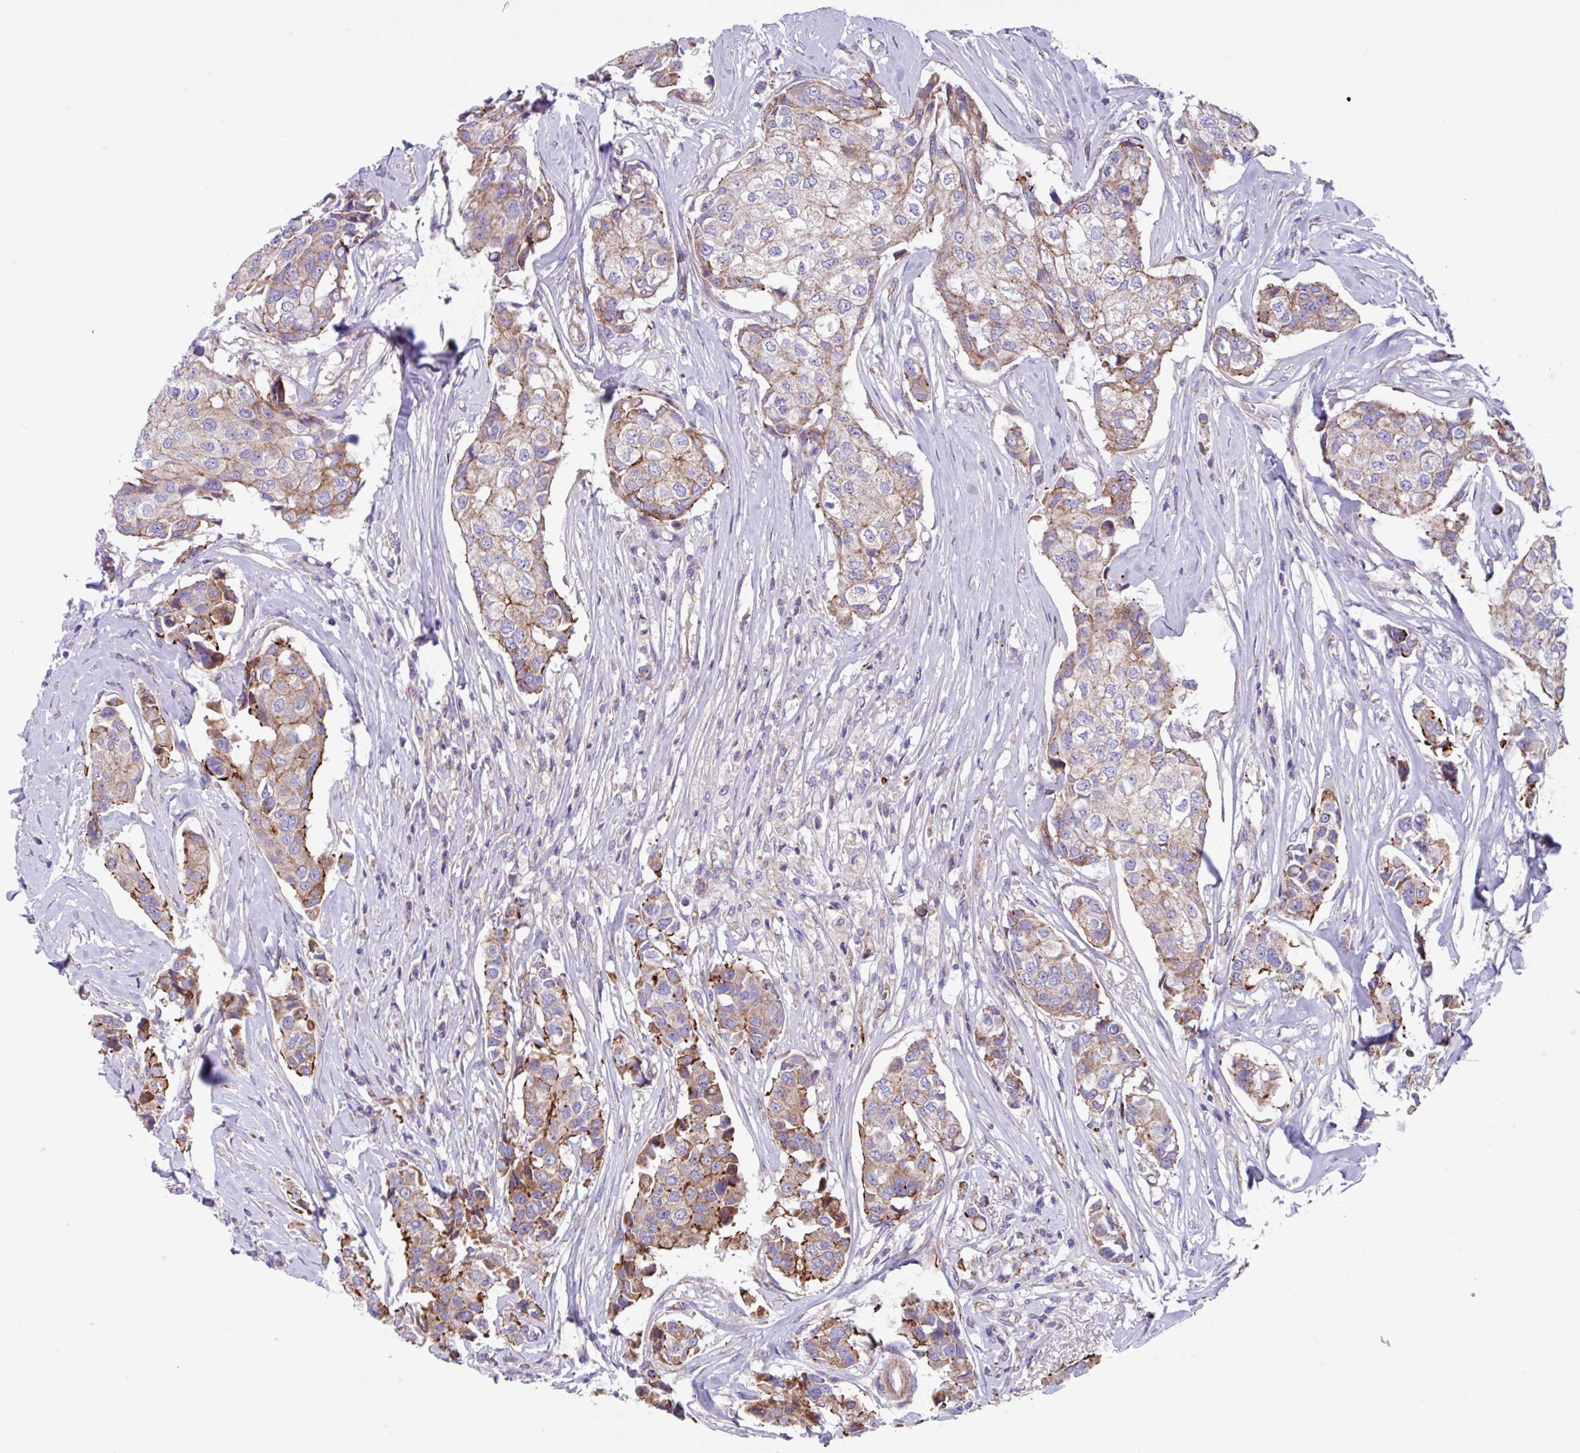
{"staining": {"intensity": "moderate", "quantity": ">75%", "location": "cytoplasmic/membranous"}, "tissue": "breast cancer", "cell_type": "Tumor cells", "image_type": "cancer", "snomed": [{"axis": "morphology", "description": "Duct carcinoma"}, {"axis": "topography", "description": "Breast"}], "caption": "There is medium levels of moderate cytoplasmic/membranous expression in tumor cells of breast cancer, as demonstrated by immunohistochemical staining (brown color).", "gene": "OTULIN", "patient": {"sex": "female", "age": 80}}